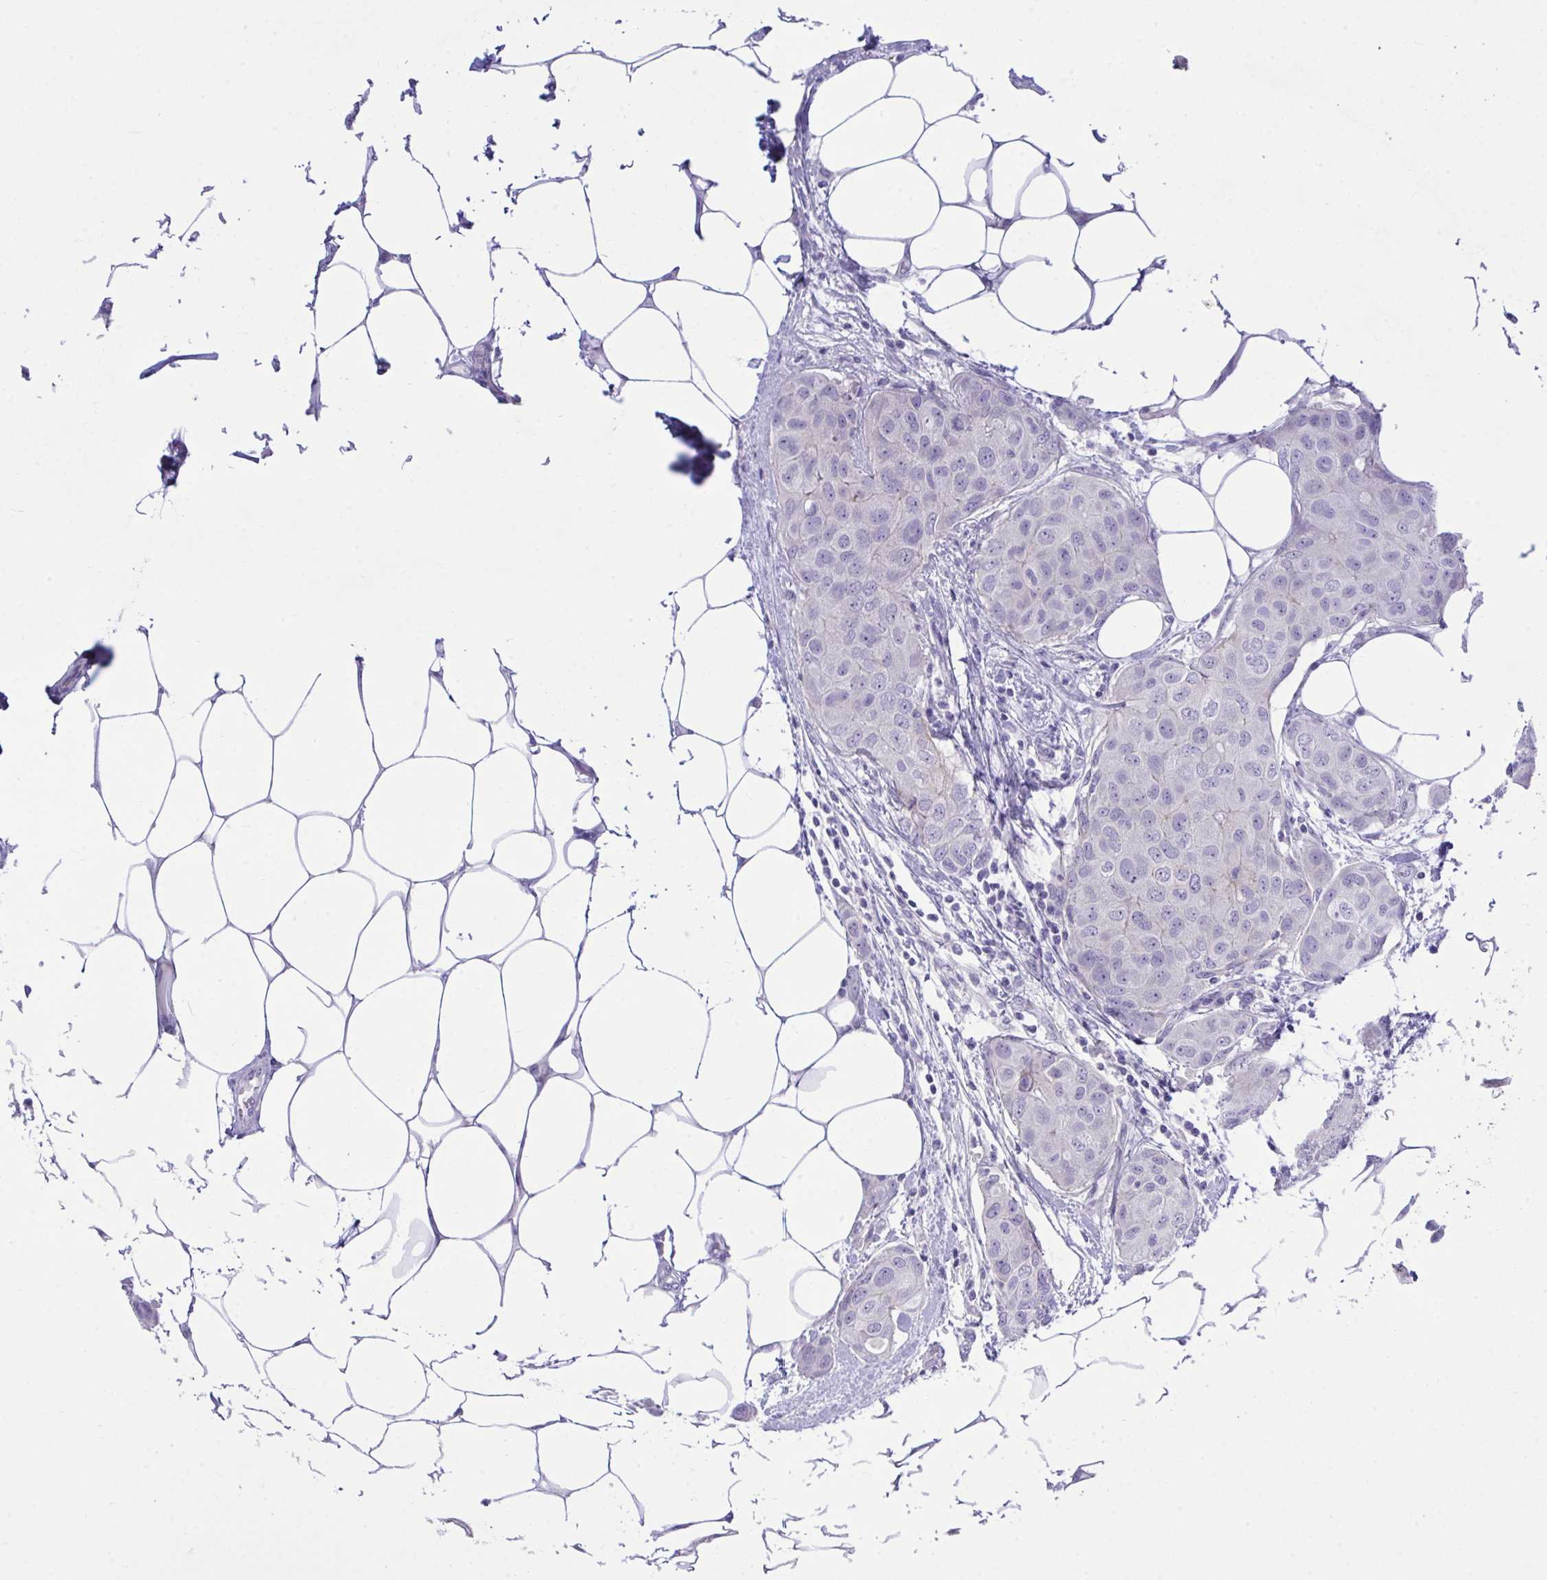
{"staining": {"intensity": "negative", "quantity": "none", "location": "none"}, "tissue": "breast cancer", "cell_type": "Tumor cells", "image_type": "cancer", "snomed": [{"axis": "morphology", "description": "Duct carcinoma"}, {"axis": "topography", "description": "Breast"}, {"axis": "topography", "description": "Lymph node"}], "caption": "Immunohistochemical staining of breast cancer reveals no significant expression in tumor cells.", "gene": "MED9", "patient": {"sex": "female", "age": 80}}